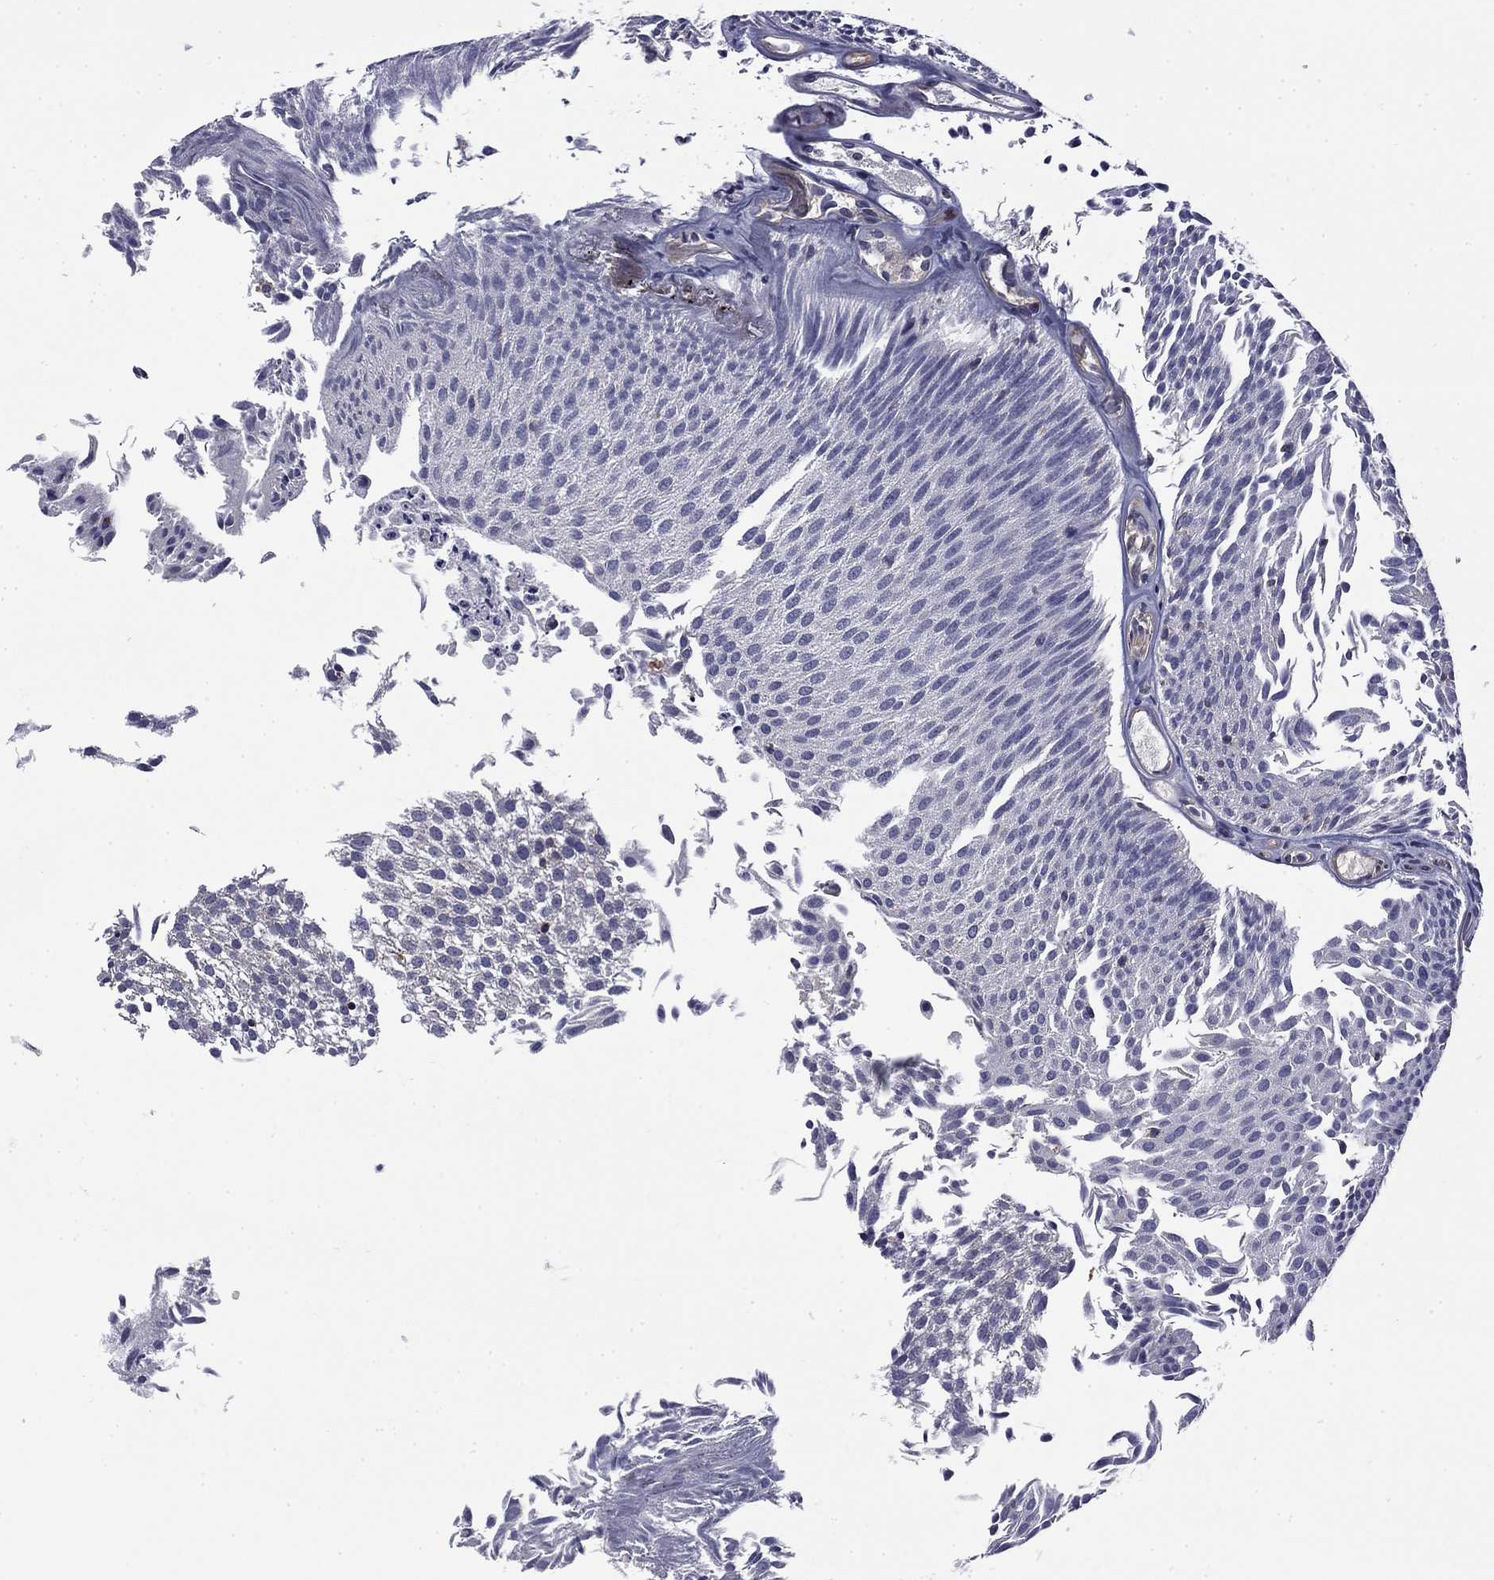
{"staining": {"intensity": "negative", "quantity": "none", "location": "none"}, "tissue": "urothelial cancer", "cell_type": "Tumor cells", "image_type": "cancer", "snomed": [{"axis": "morphology", "description": "Urothelial carcinoma, Low grade"}, {"axis": "topography", "description": "Urinary bladder"}], "caption": "Immunohistochemistry of human urothelial cancer shows no expression in tumor cells. The staining is performed using DAB (3,3'-diaminobenzidine) brown chromogen with nuclei counter-stained in using hematoxylin.", "gene": "ARHGAP45", "patient": {"sex": "male", "age": 52}}